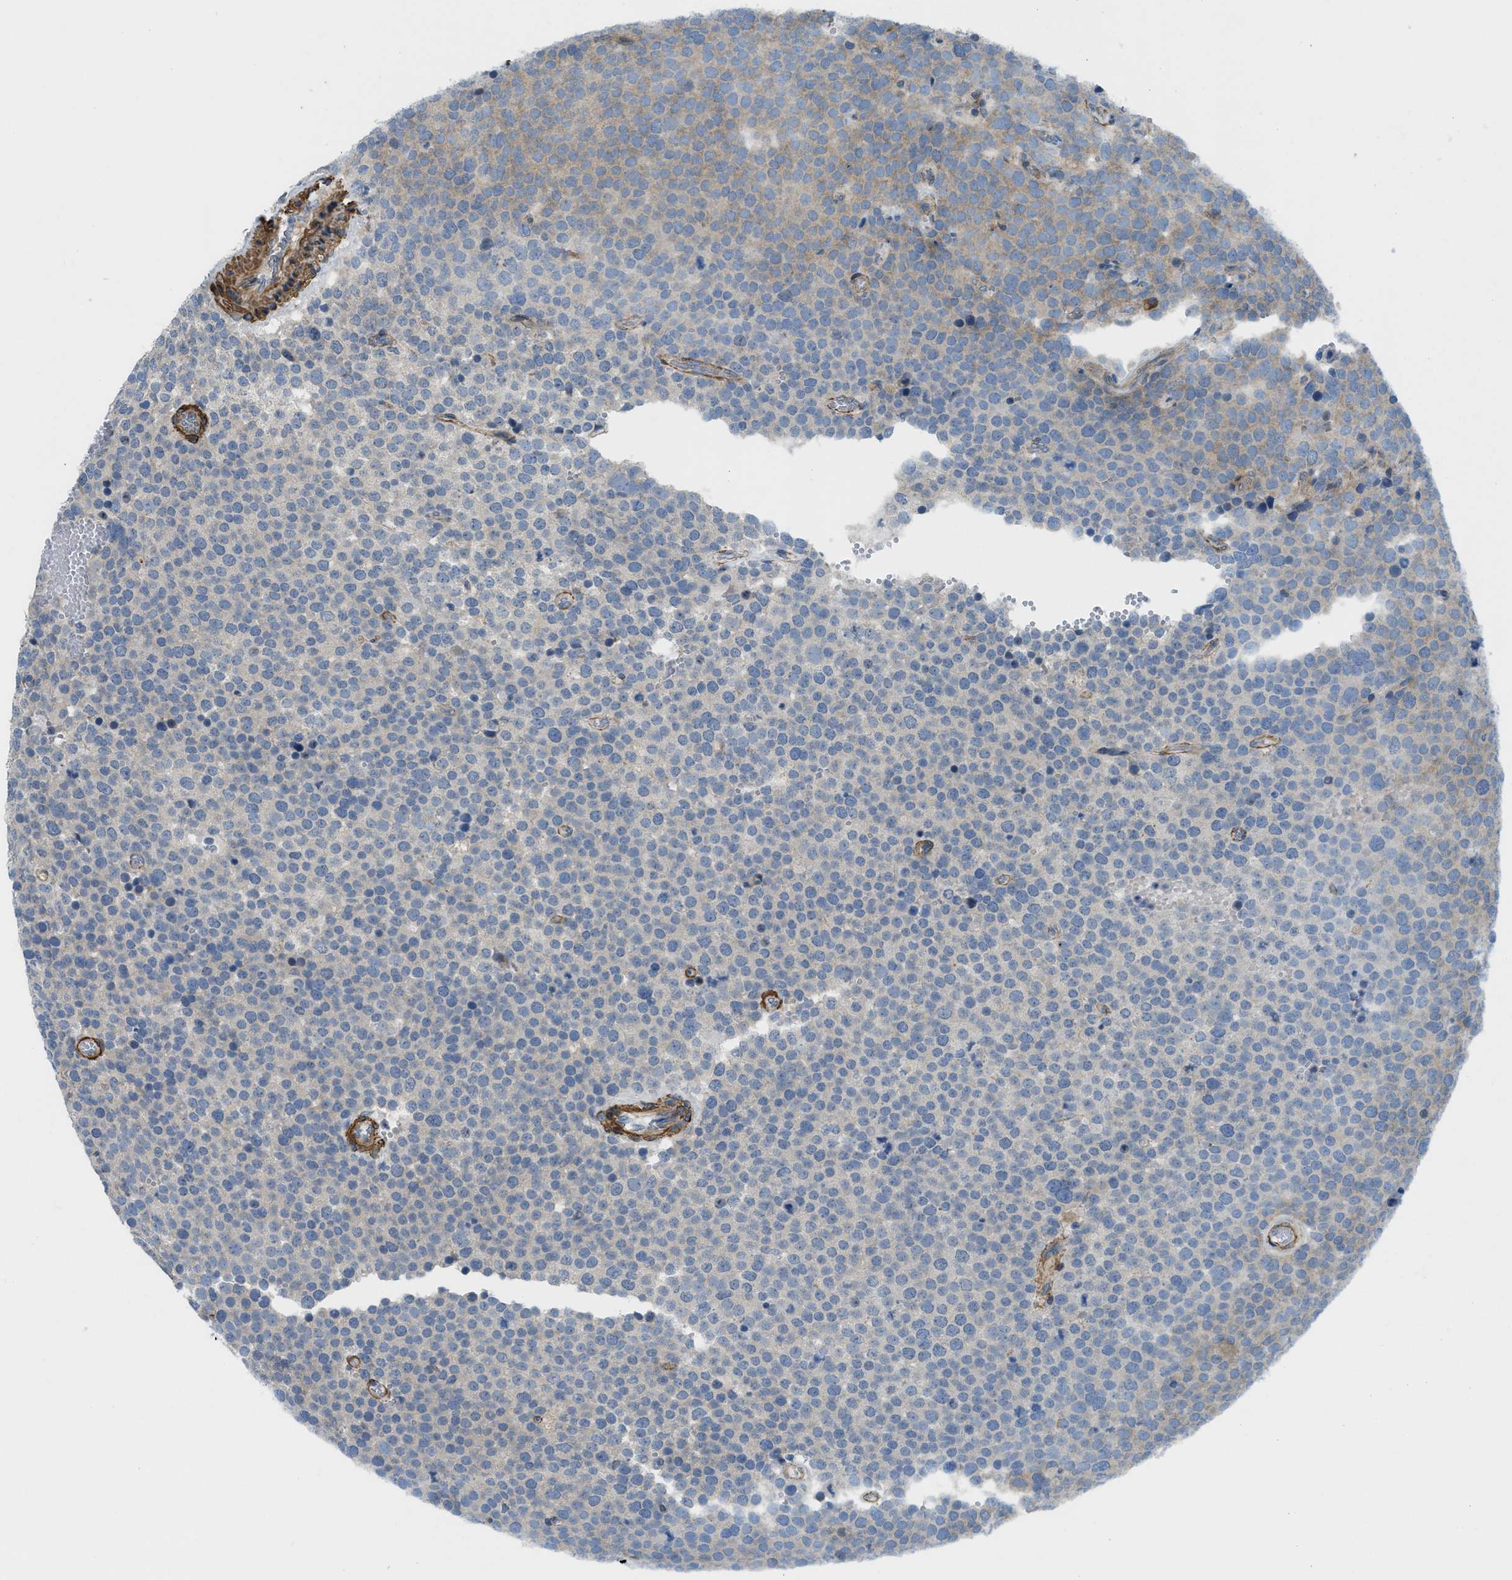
{"staining": {"intensity": "moderate", "quantity": "25%-75%", "location": "cytoplasmic/membranous"}, "tissue": "testis cancer", "cell_type": "Tumor cells", "image_type": "cancer", "snomed": [{"axis": "morphology", "description": "Normal tissue, NOS"}, {"axis": "morphology", "description": "Seminoma, NOS"}, {"axis": "topography", "description": "Testis"}], "caption": "This photomicrograph demonstrates IHC staining of testis cancer (seminoma), with medium moderate cytoplasmic/membranous positivity in approximately 25%-75% of tumor cells.", "gene": "BMPR1A", "patient": {"sex": "male", "age": 71}}